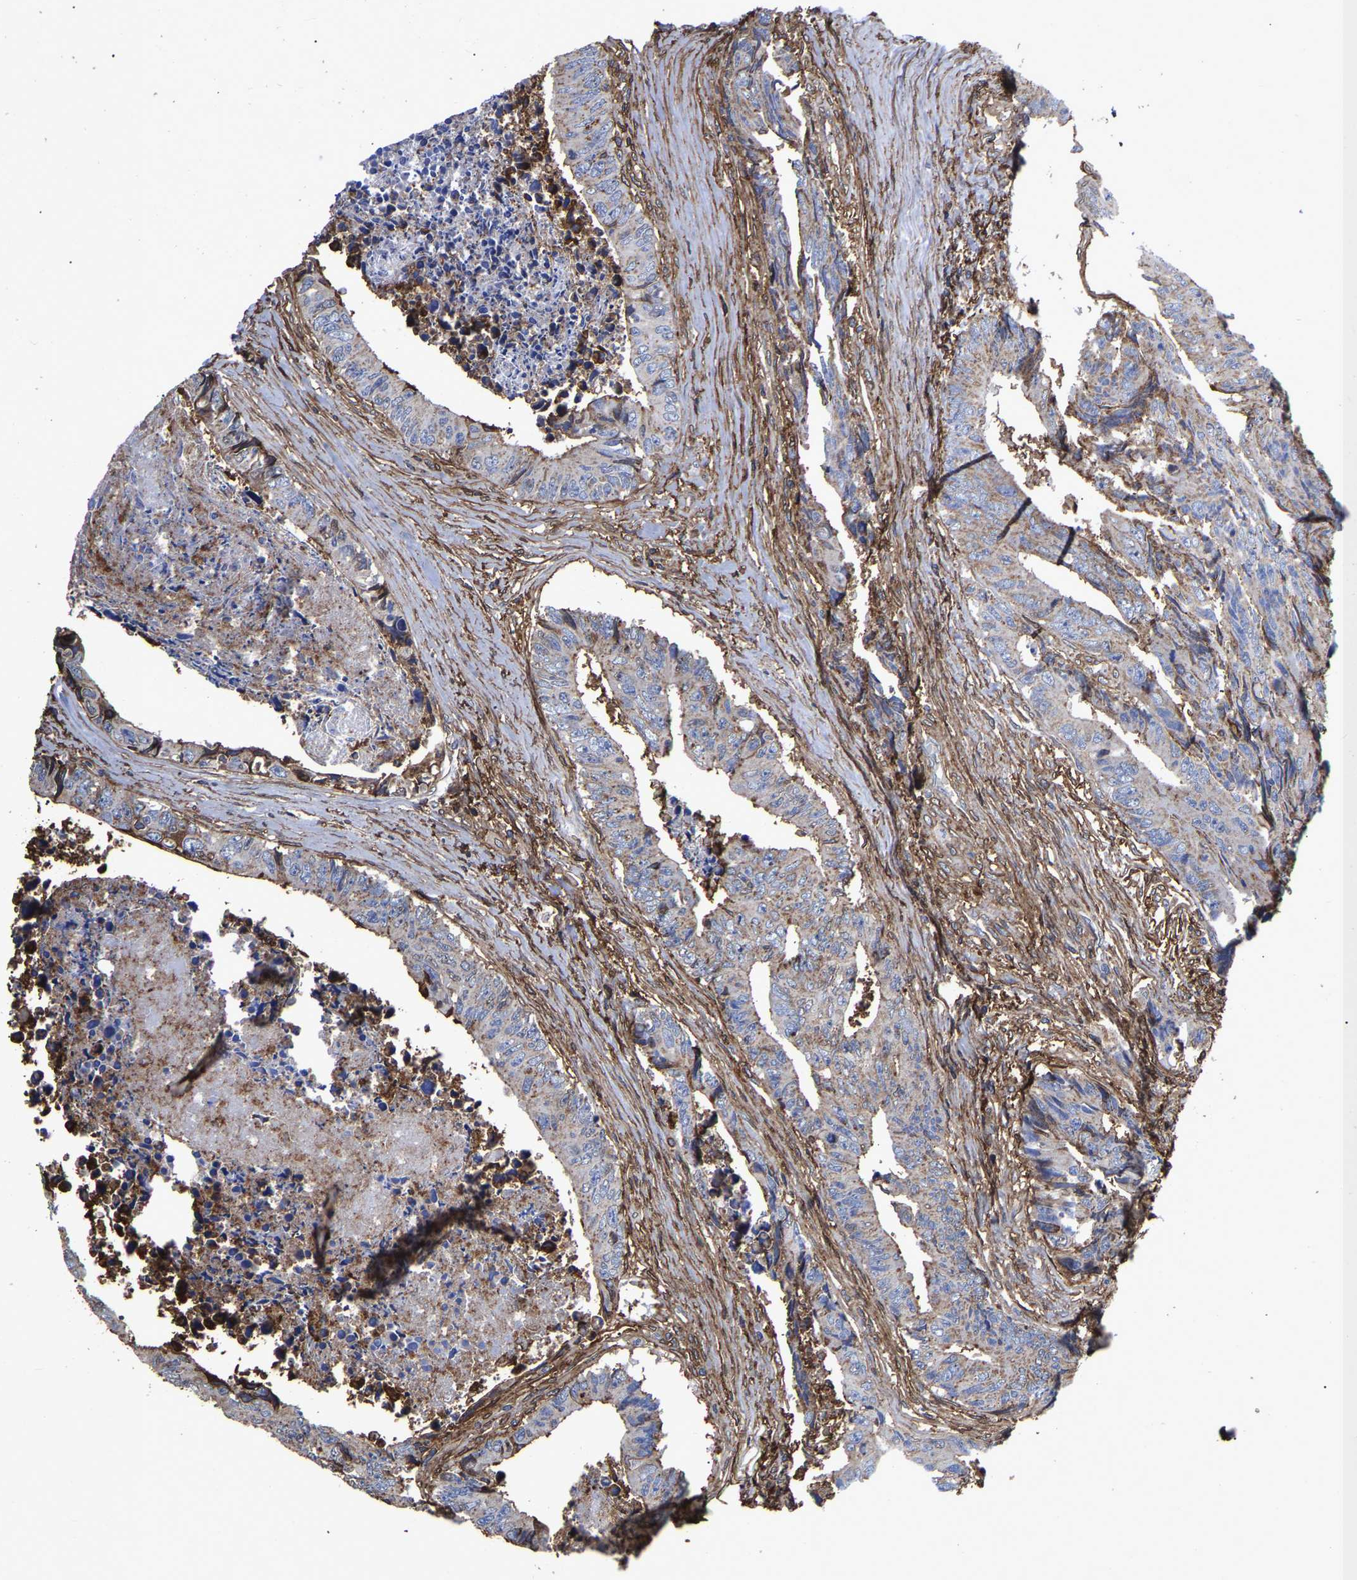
{"staining": {"intensity": "negative", "quantity": "none", "location": "none"}, "tissue": "colorectal cancer", "cell_type": "Tumor cells", "image_type": "cancer", "snomed": [{"axis": "morphology", "description": "Adenocarcinoma, NOS"}, {"axis": "topography", "description": "Rectum"}], "caption": "An image of adenocarcinoma (colorectal) stained for a protein reveals no brown staining in tumor cells.", "gene": "LIF", "patient": {"sex": "male", "age": 84}}